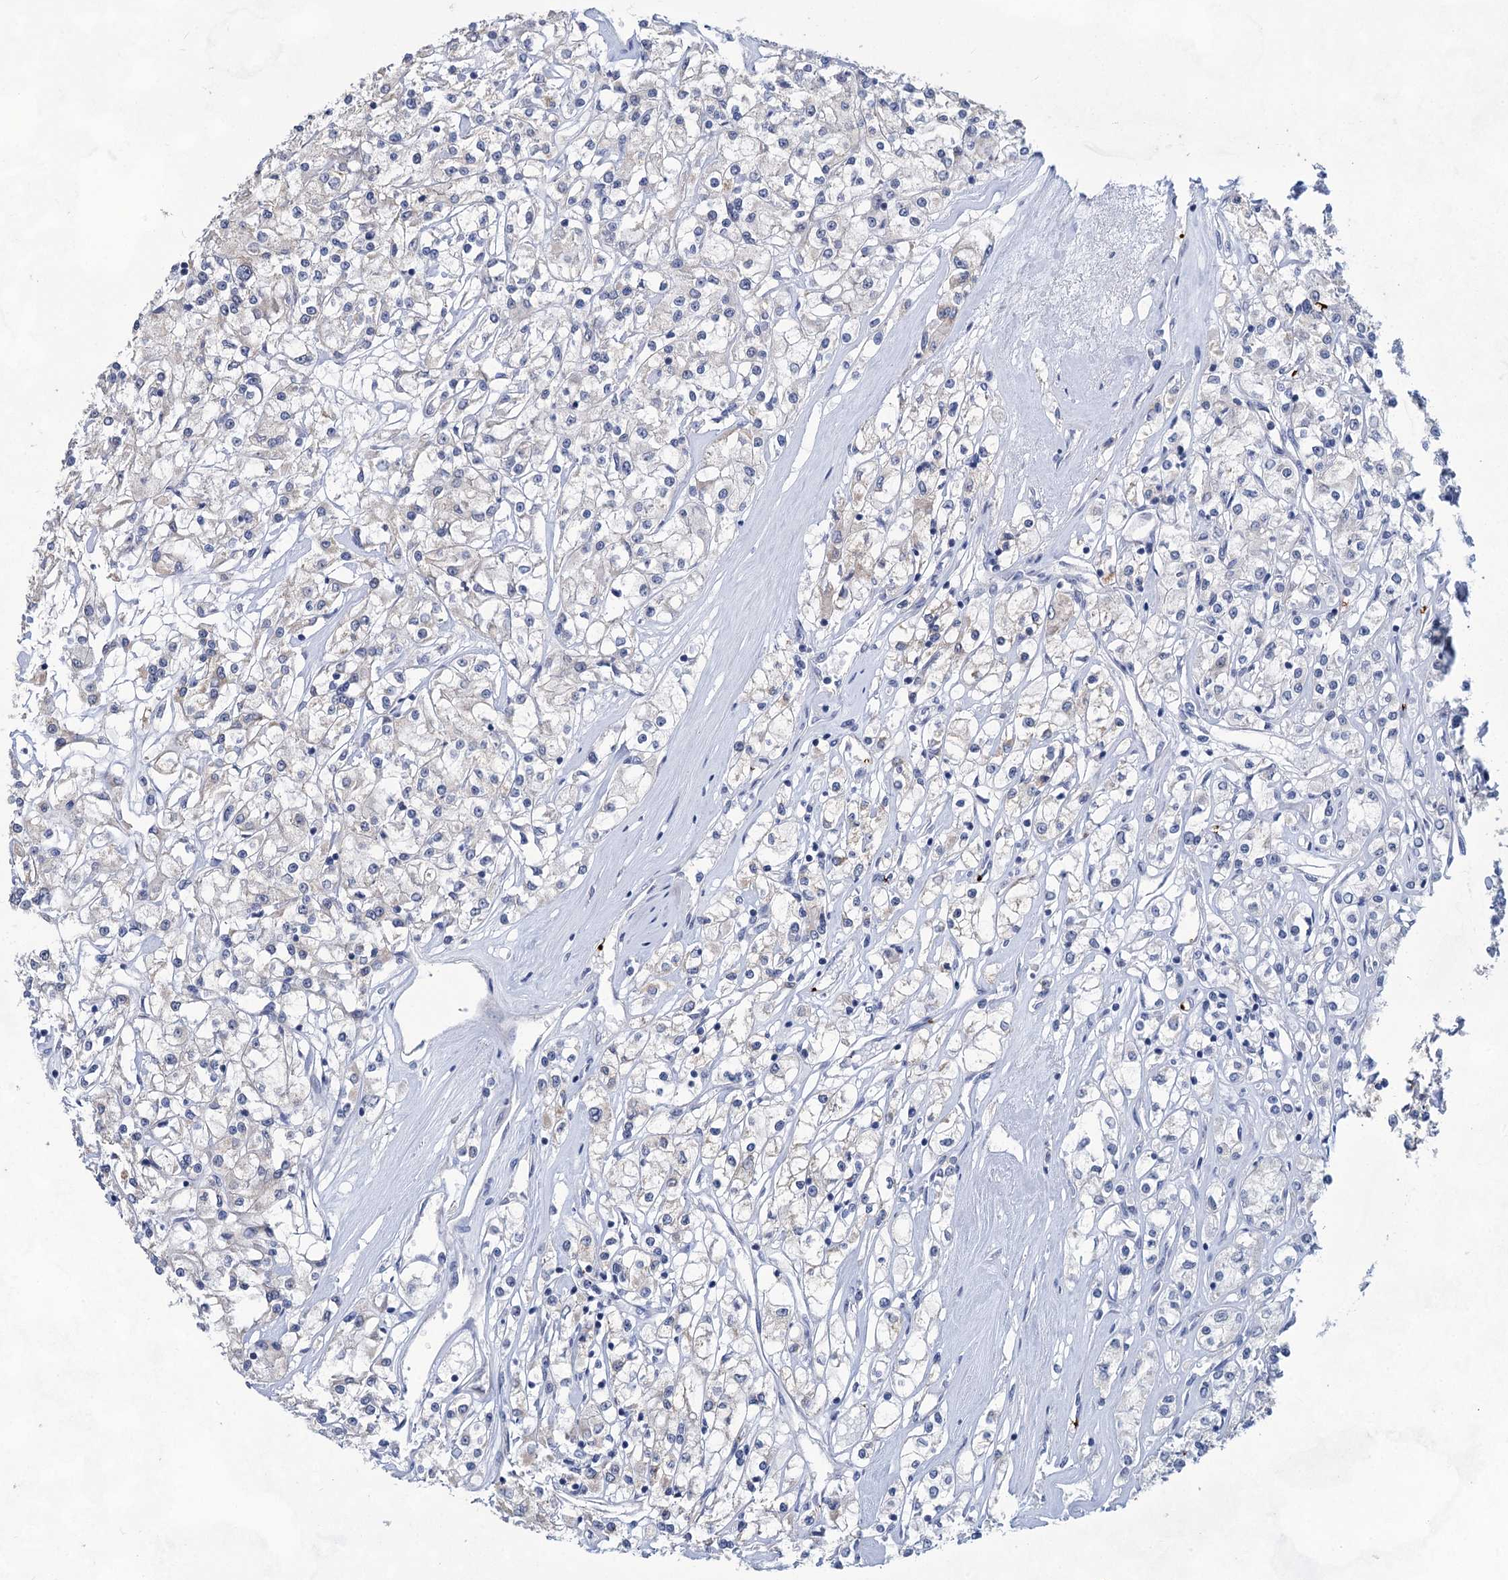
{"staining": {"intensity": "negative", "quantity": "none", "location": "none"}, "tissue": "renal cancer", "cell_type": "Tumor cells", "image_type": "cancer", "snomed": [{"axis": "morphology", "description": "Adenocarcinoma, NOS"}, {"axis": "topography", "description": "Kidney"}], "caption": "High power microscopy micrograph of an immunohistochemistry image of renal cancer (adenocarcinoma), revealing no significant positivity in tumor cells.", "gene": "MON2", "patient": {"sex": "female", "age": 59}}